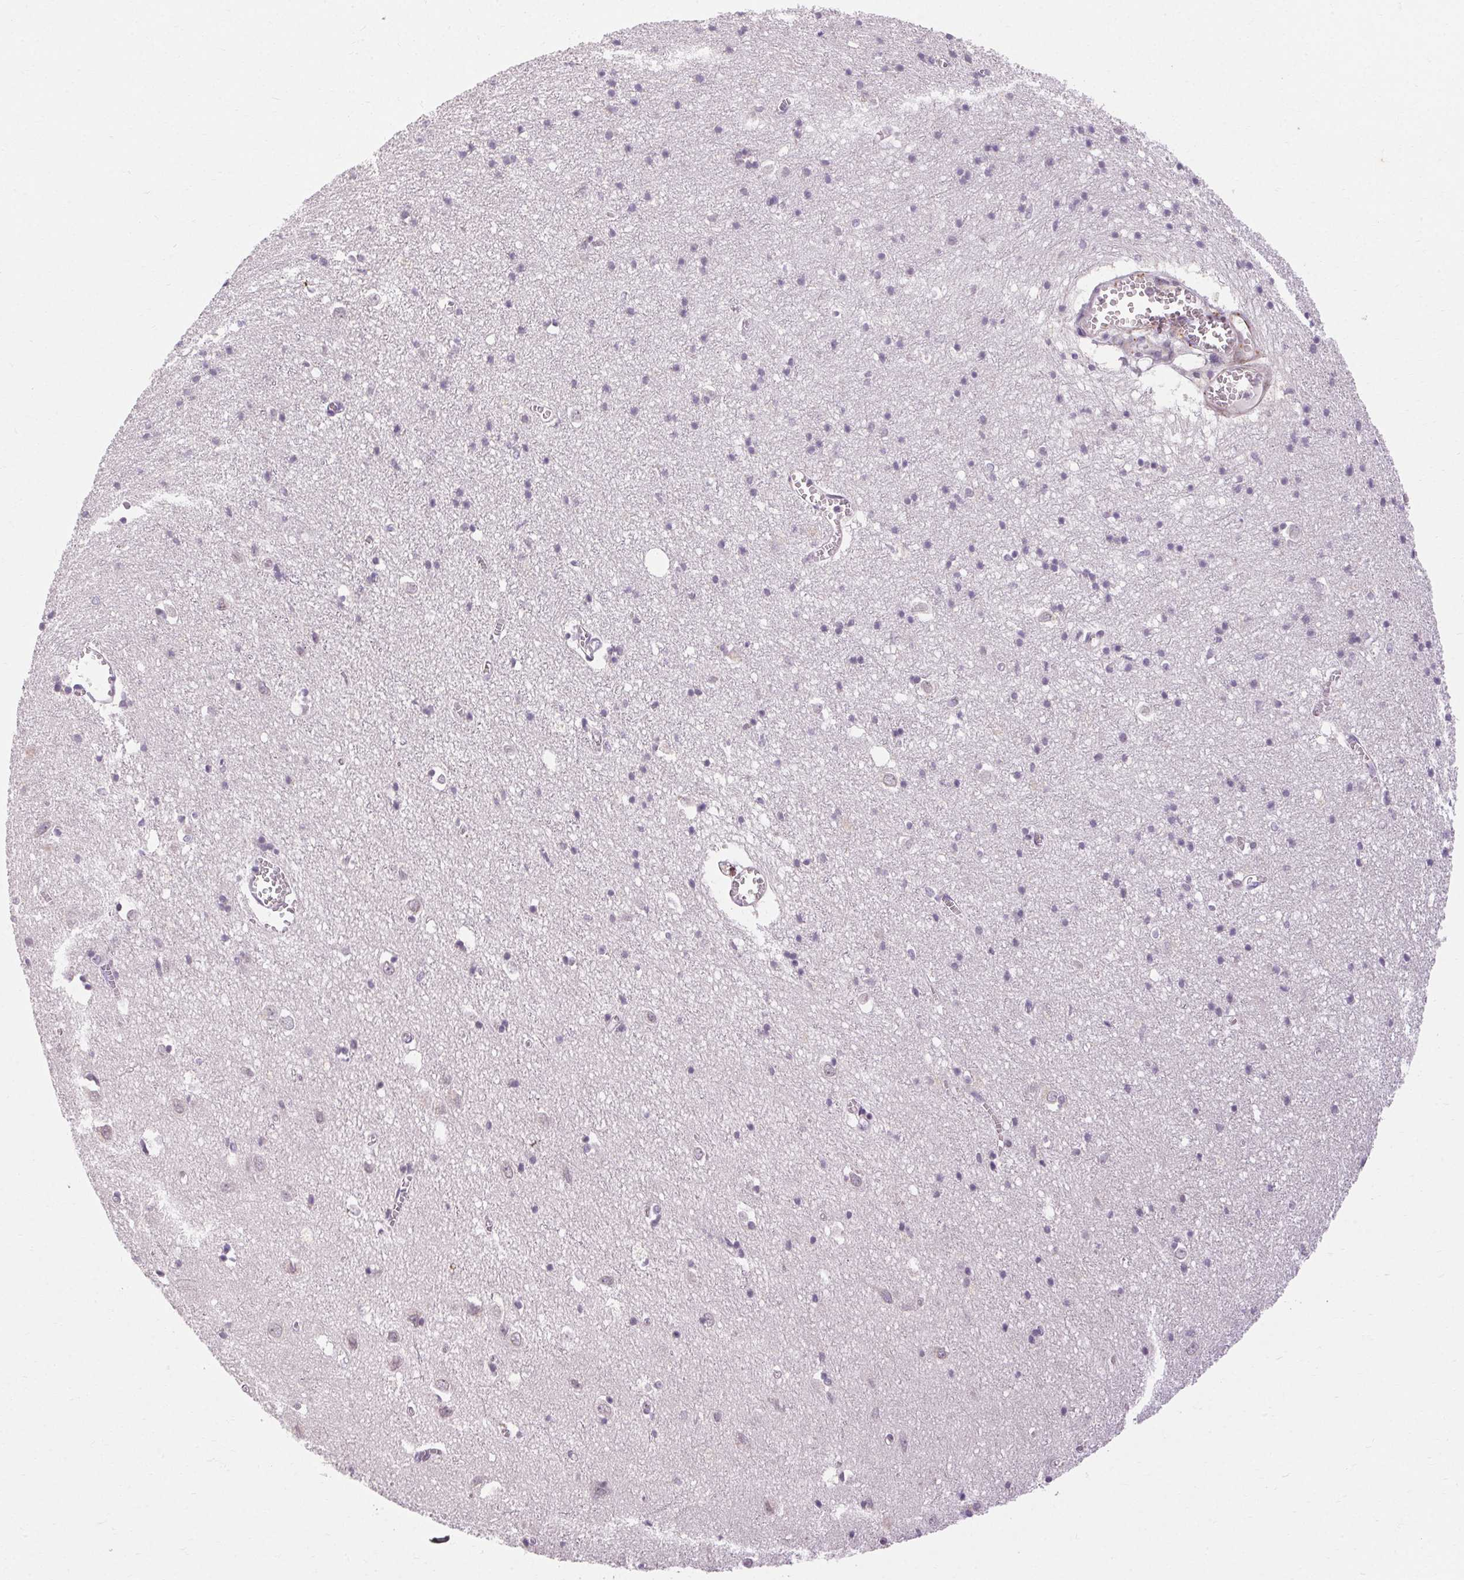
{"staining": {"intensity": "negative", "quantity": "none", "location": "none"}, "tissue": "cerebral cortex", "cell_type": "Endothelial cells", "image_type": "normal", "snomed": [{"axis": "morphology", "description": "Normal tissue, NOS"}, {"axis": "topography", "description": "Cerebral cortex"}], "caption": "This is an immunohistochemistry (IHC) photomicrograph of unremarkable human cerebral cortex. There is no expression in endothelial cells.", "gene": "TMEM52B", "patient": {"sex": "male", "age": 70}}